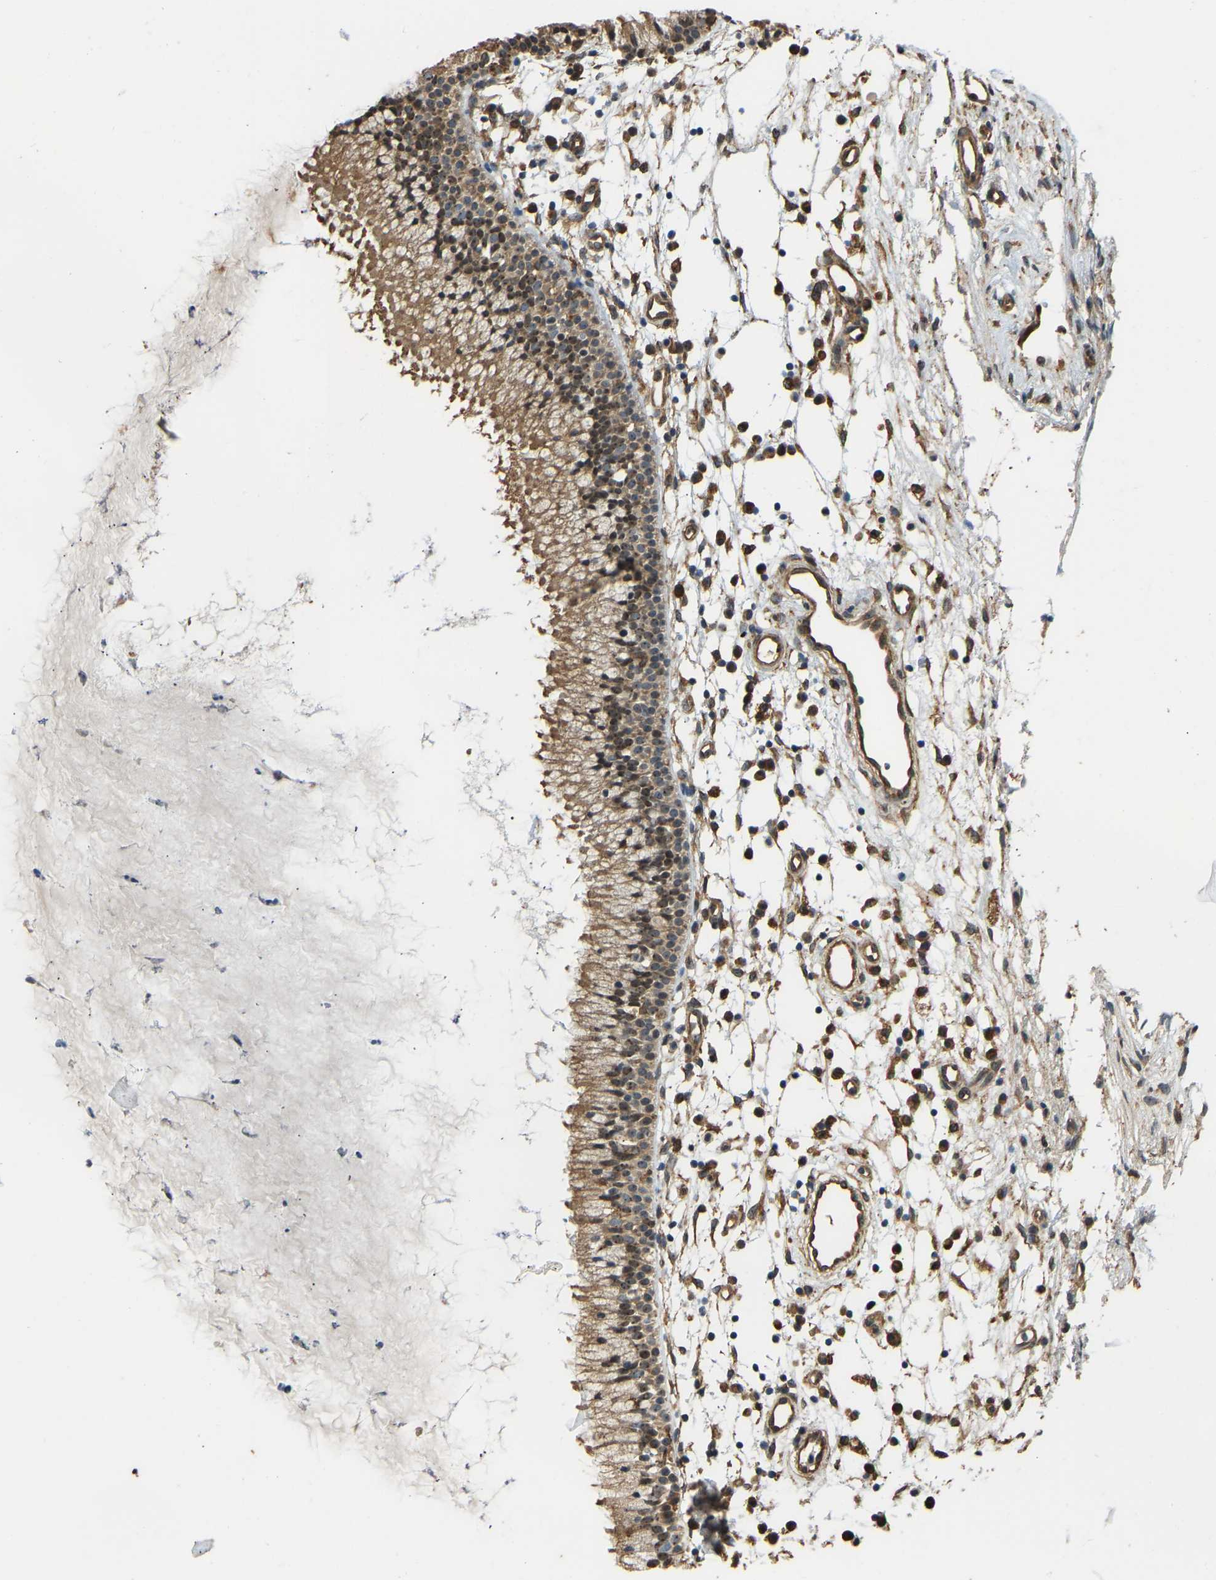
{"staining": {"intensity": "moderate", "quantity": ">75%", "location": "cytoplasmic/membranous,nuclear"}, "tissue": "nasopharynx", "cell_type": "Respiratory epithelial cells", "image_type": "normal", "snomed": [{"axis": "morphology", "description": "Normal tissue, NOS"}, {"axis": "topography", "description": "Nasopharynx"}], "caption": "Protein expression analysis of benign human nasopharynx reveals moderate cytoplasmic/membranous,nuclear expression in about >75% of respiratory epithelial cells. (Brightfield microscopy of DAB IHC at high magnification).", "gene": "OS9", "patient": {"sex": "male", "age": 21}}